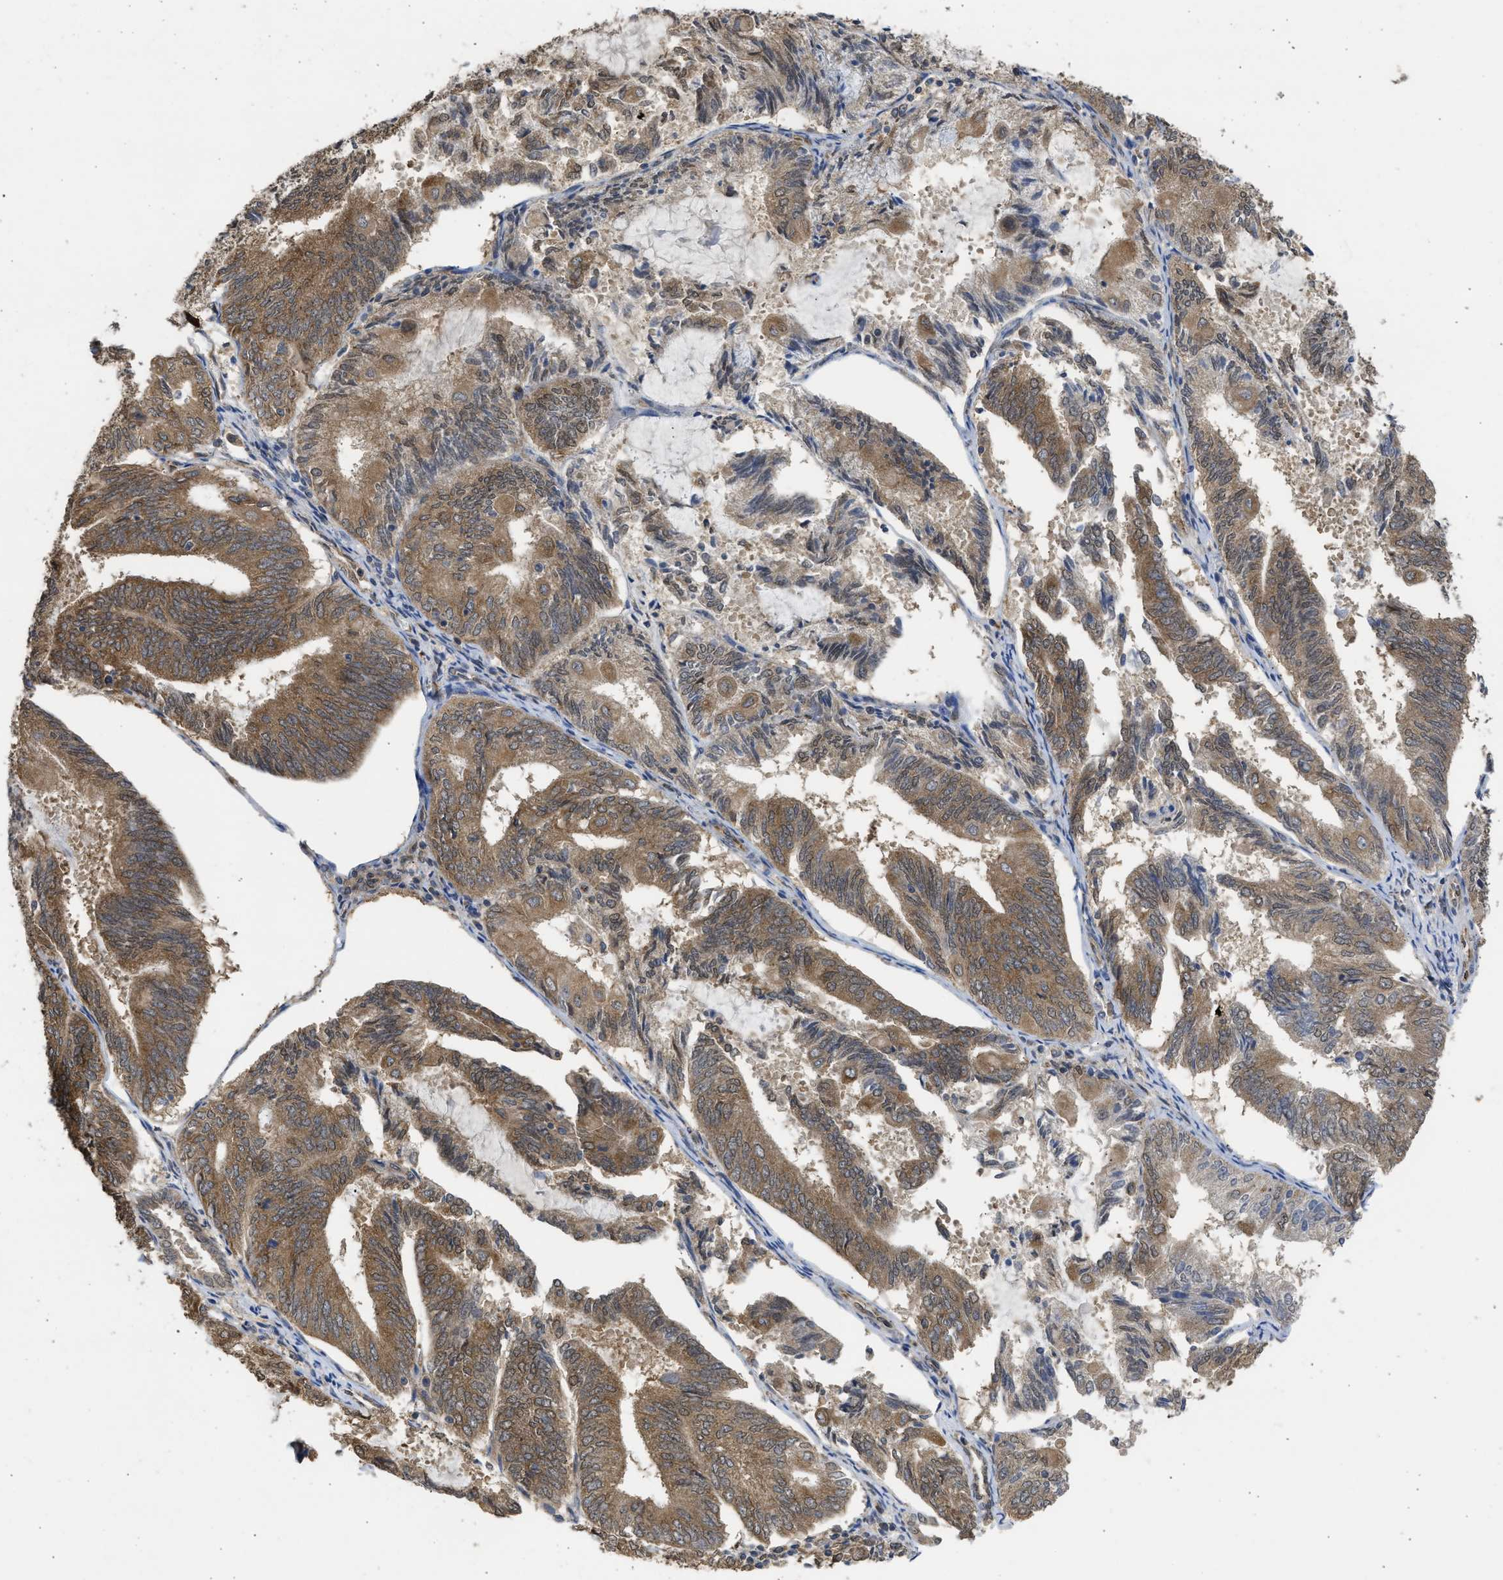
{"staining": {"intensity": "moderate", "quantity": ">75%", "location": "cytoplasmic/membranous"}, "tissue": "endometrial cancer", "cell_type": "Tumor cells", "image_type": "cancer", "snomed": [{"axis": "morphology", "description": "Adenocarcinoma, NOS"}, {"axis": "topography", "description": "Endometrium"}], "caption": "Immunohistochemistry of endometrial cancer displays medium levels of moderate cytoplasmic/membranous positivity in approximately >75% of tumor cells.", "gene": "DNAJC1", "patient": {"sex": "female", "age": 81}}